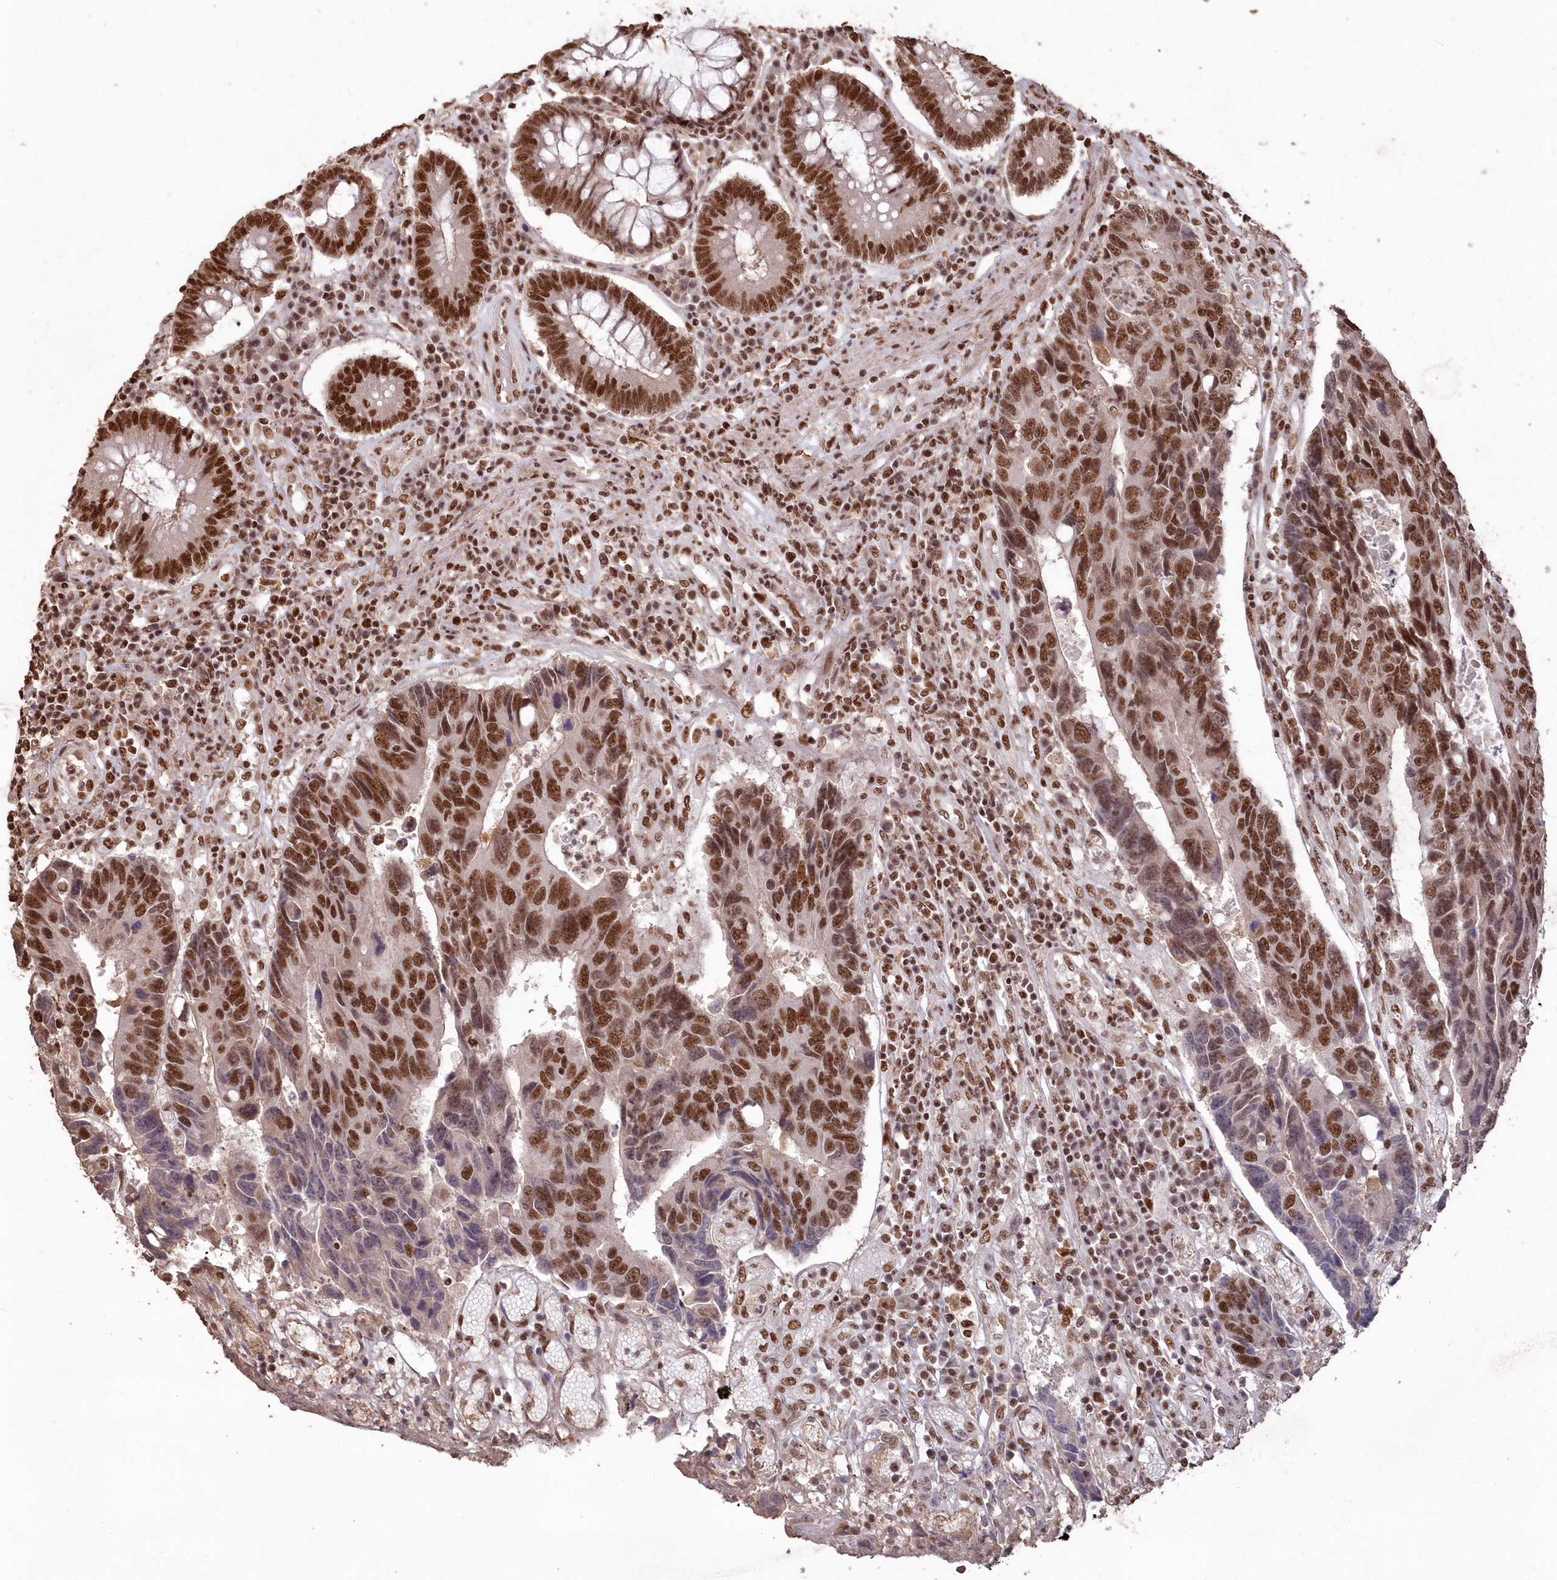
{"staining": {"intensity": "strong", "quantity": ">75%", "location": "nuclear"}, "tissue": "colorectal cancer", "cell_type": "Tumor cells", "image_type": "cancer", "snomed": [{"axis": "morphology", "description": "Adenocarcinoma, NOS"}, {"axis": "topography", "description": "Rectum"}], "caption": "Adenocarcinoma (colorectal) stained with a brown dye demonstrates strong nuclear positive staining in approximately >75% of tumor cells.", "gene": "PDS5A", "patient": {"sex": "male", "age": 84}}